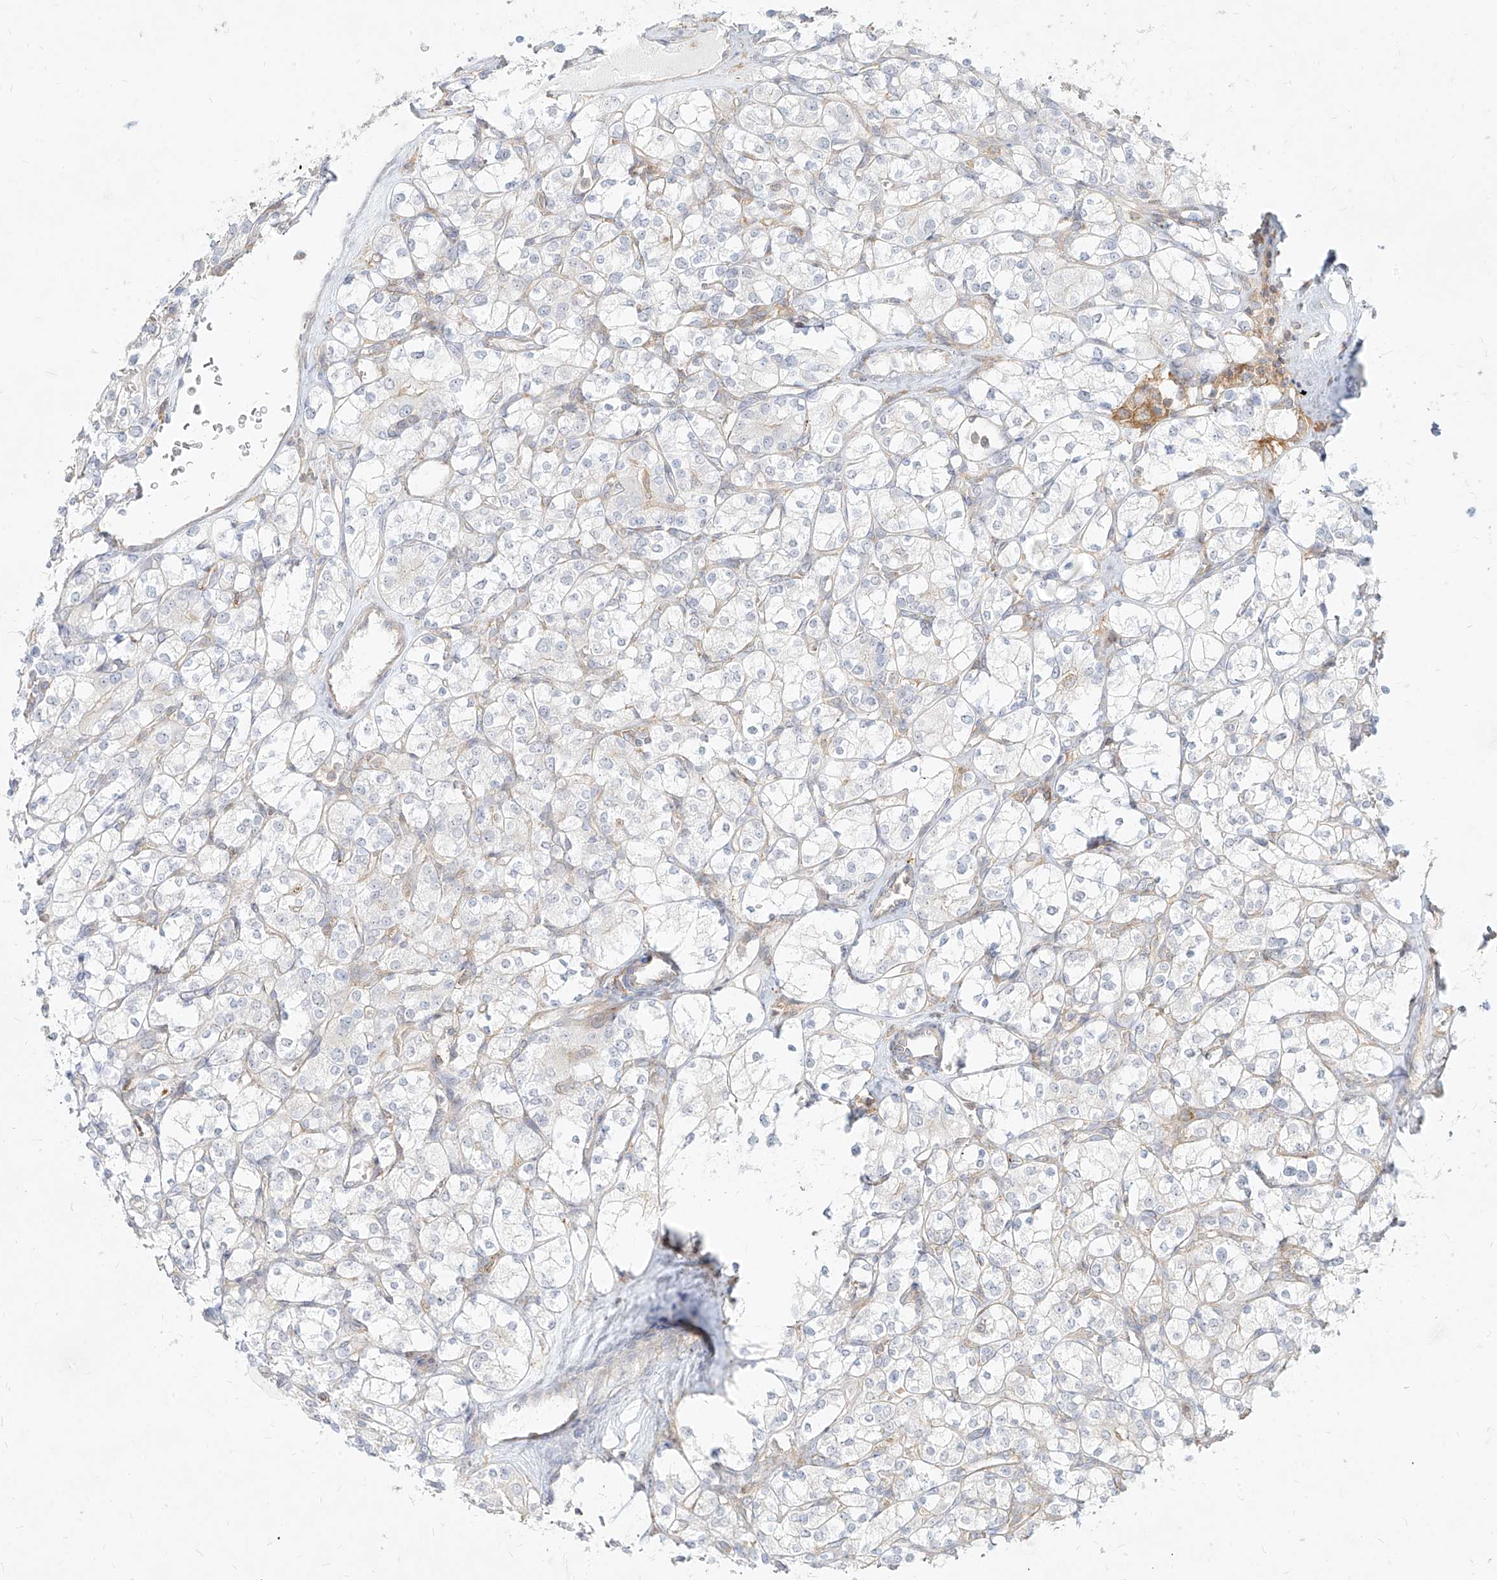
{"staining": {"intensity": "negative", "quantity": "none", "location": "none"}, "tissue": "renal cancer", "cell_type": "Tumor cells", "image_type": "cancer", "snomed": [{"axis": "morphology", "description": "Adenocarcinoma, NOS"}, {"axis": "topography", "description": "Kidney"}], "caption": "Immunohistochemical staining of renal cancer reveals no significant positivity in tumor cells.", "gene": "SLC2A12", "patient": {"sex": "male", "age": 77}}